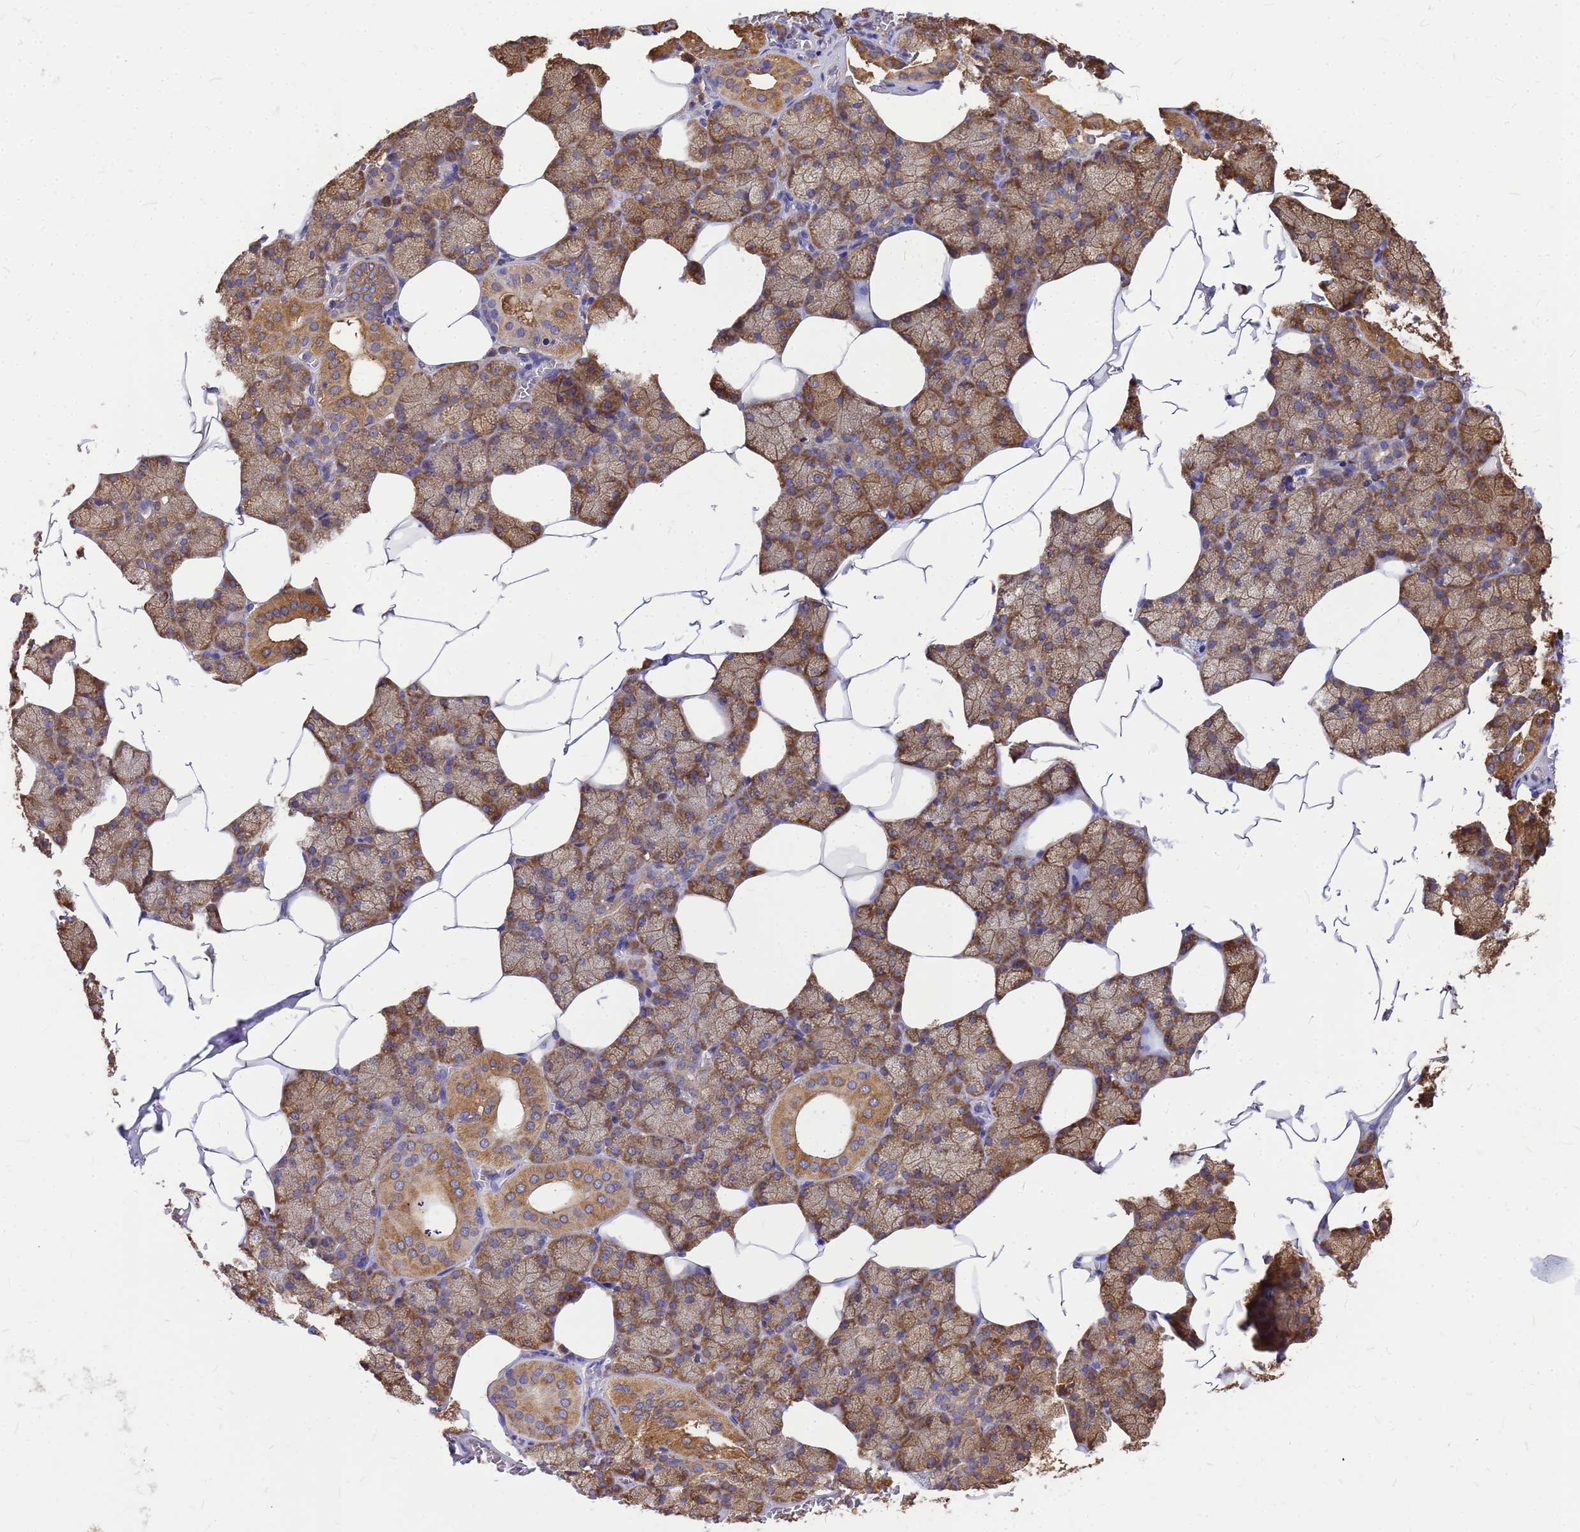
{"staining": {"intensity": "moderate", "quantity": ">75%", "location": "cytoplasmic/membranous"}, "tissue": "salivary gland", "cell_type": "Glandular cells", "image_type": "normal", "snomed": [{"axis": "morphology", "description": "Normal tissue, NOS"}, {"axis": "topography", "description": "Salivary gland"}], "caption": "The micrograph demonstrates staining of normal salivary gland, revealing moderate cytoplasmic/membranous protein expression (brown color) within glandular cells. (Brightfield microscopy of DAB IHC at high magnification).", "gene": "GID4", "patient": {"sex": "male", "age": 62}}